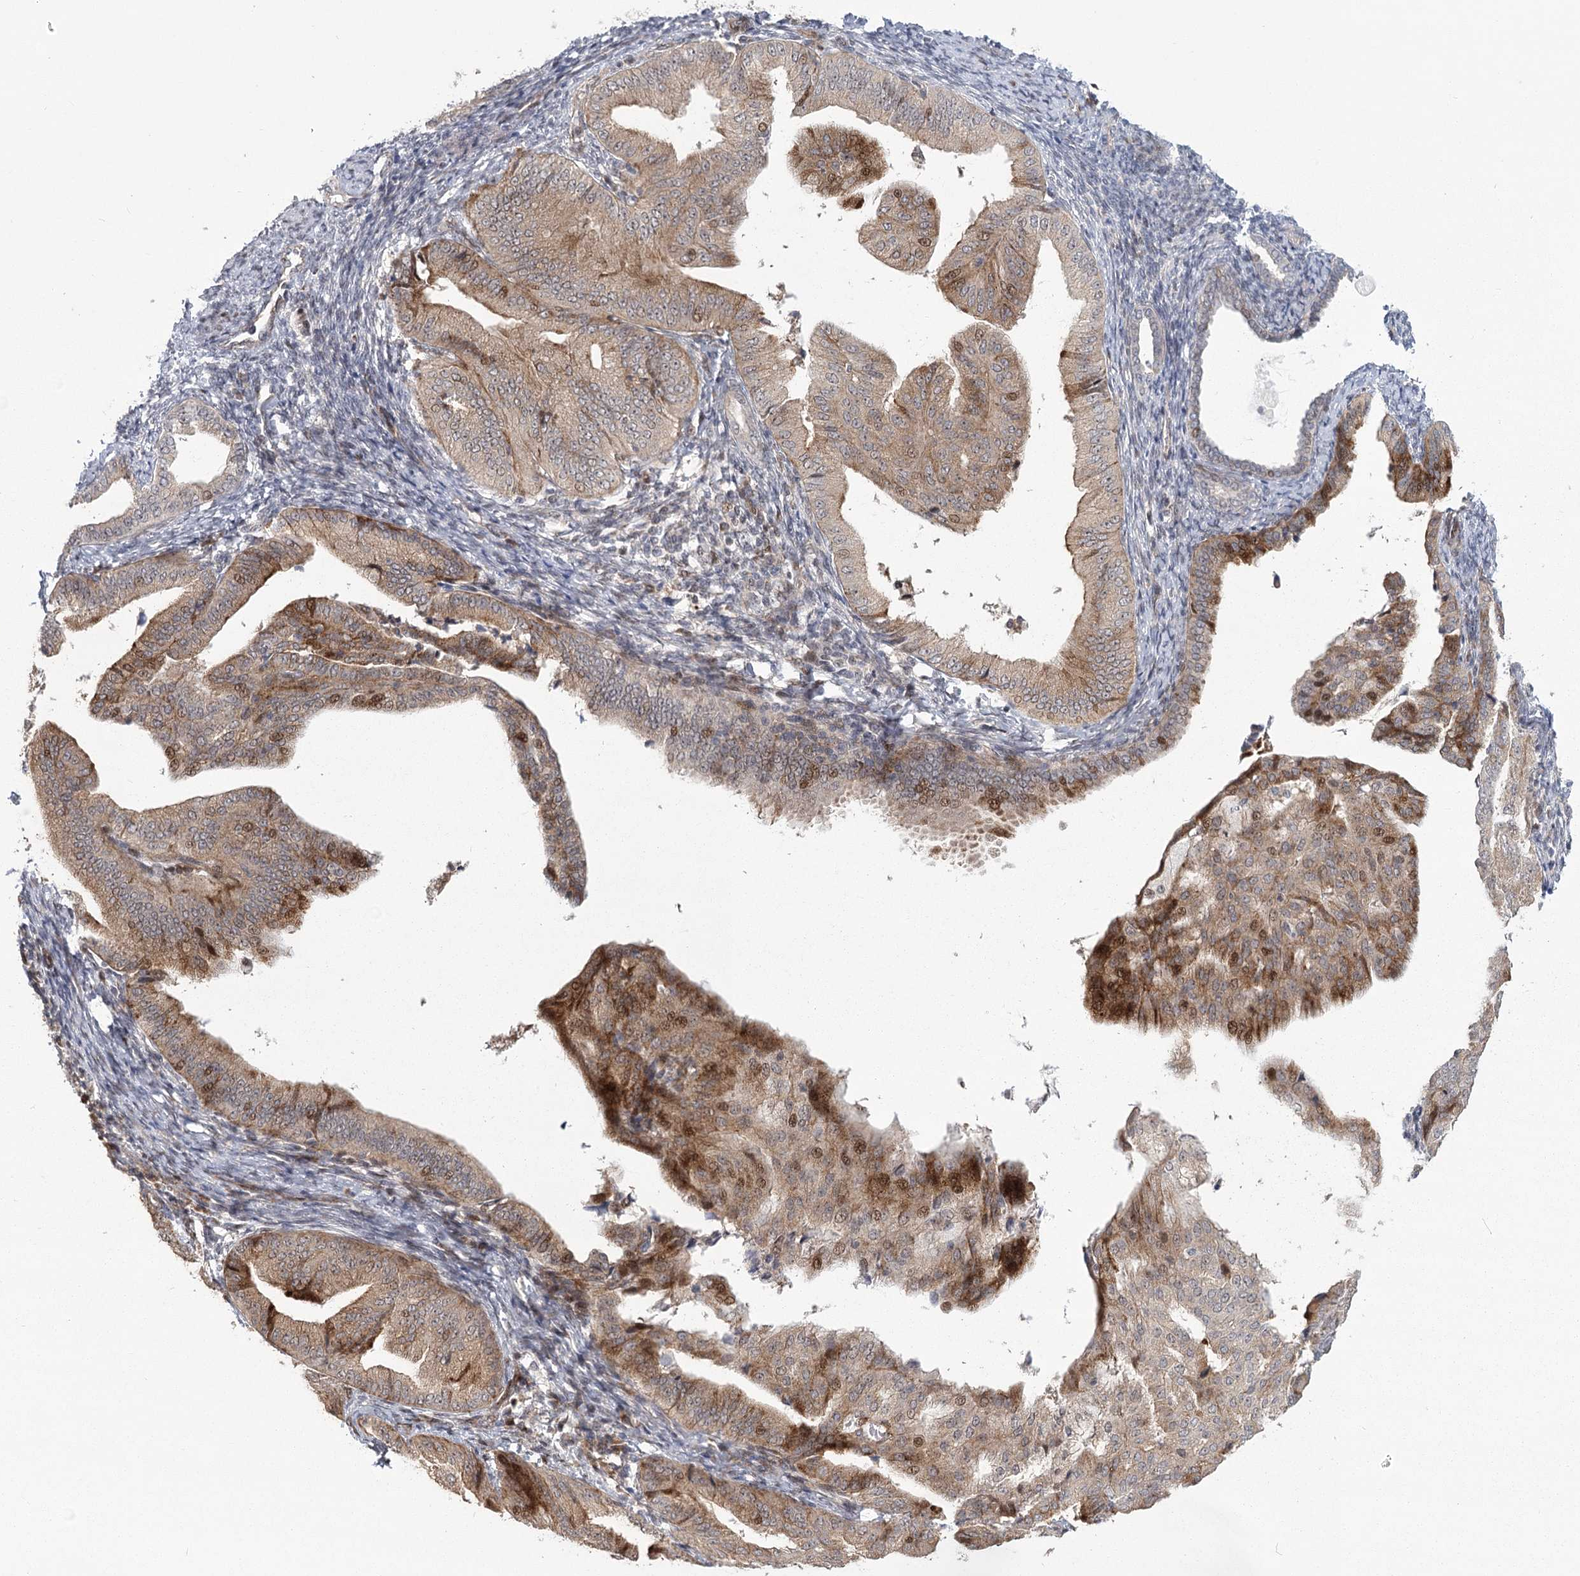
{"staining": {"intensity": "moderate", "quantity": "25%-75%", "location": "cytoplasmic/membranous,nuclear"}, "tissue": "endometrial cancer", "cell_type": "Tumor cells", "image_type": "cancer", "snomed": [{"axis": "morphology", "description": "Adenocarcinoma, NOS"}, {"axis": "topography", "description": "Endometrium"}], "caption": "Tumor cells display medium levels of moderate cytoplasmic/membranous and nuclear positivity in approximately 25%-75% of cells in human endometrial cancer (adenocarcinoma).", "gene": "PARM1", "patient": {"sex": "female", "age": 58}}